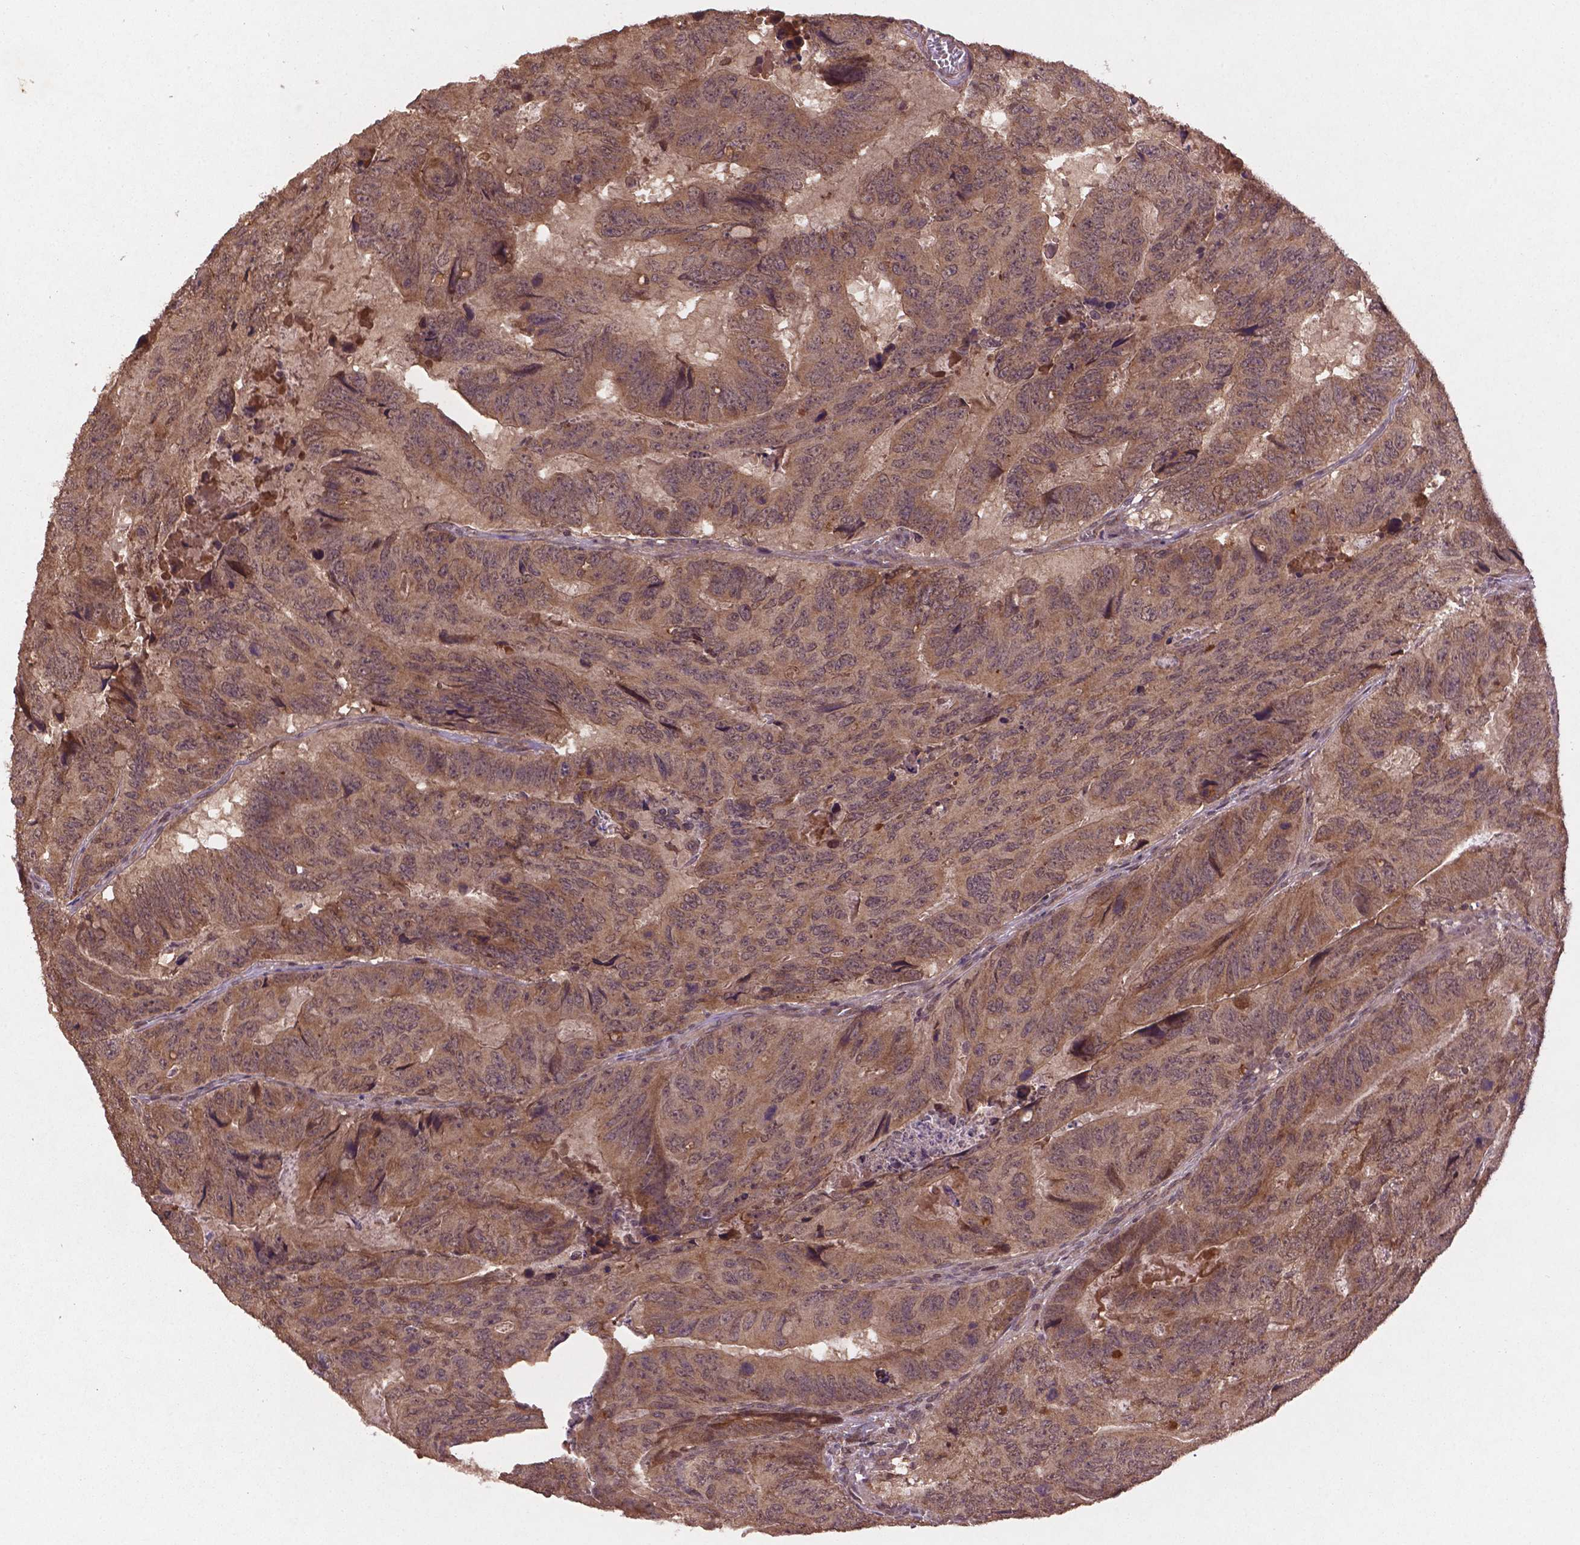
{"staining": {"intensity": "weak", "quantity": ">75%", "location": "cytoplasmic/membranous,nuclear"}, "tissue": "colorectal cancer", "cell_type": "Tumor cells", "image_type": "cancer", "snomed": [{"axis": "morphology", "description": "Adenocarcinoma, NOS"}, {"axis": "topography", "description": "Colon"}], "caption": "Weak cytoplasmic/membranous and nuclear positivity is appreciated in about >75% of tumor cells in colorectal cancer. (DAB (3,3'-diaminobenzidine) IHC, brown staining for protein, blue staining for nuclei).", "gene": "NIPAL2", "patient": {"sex": "male", "age": 79}}